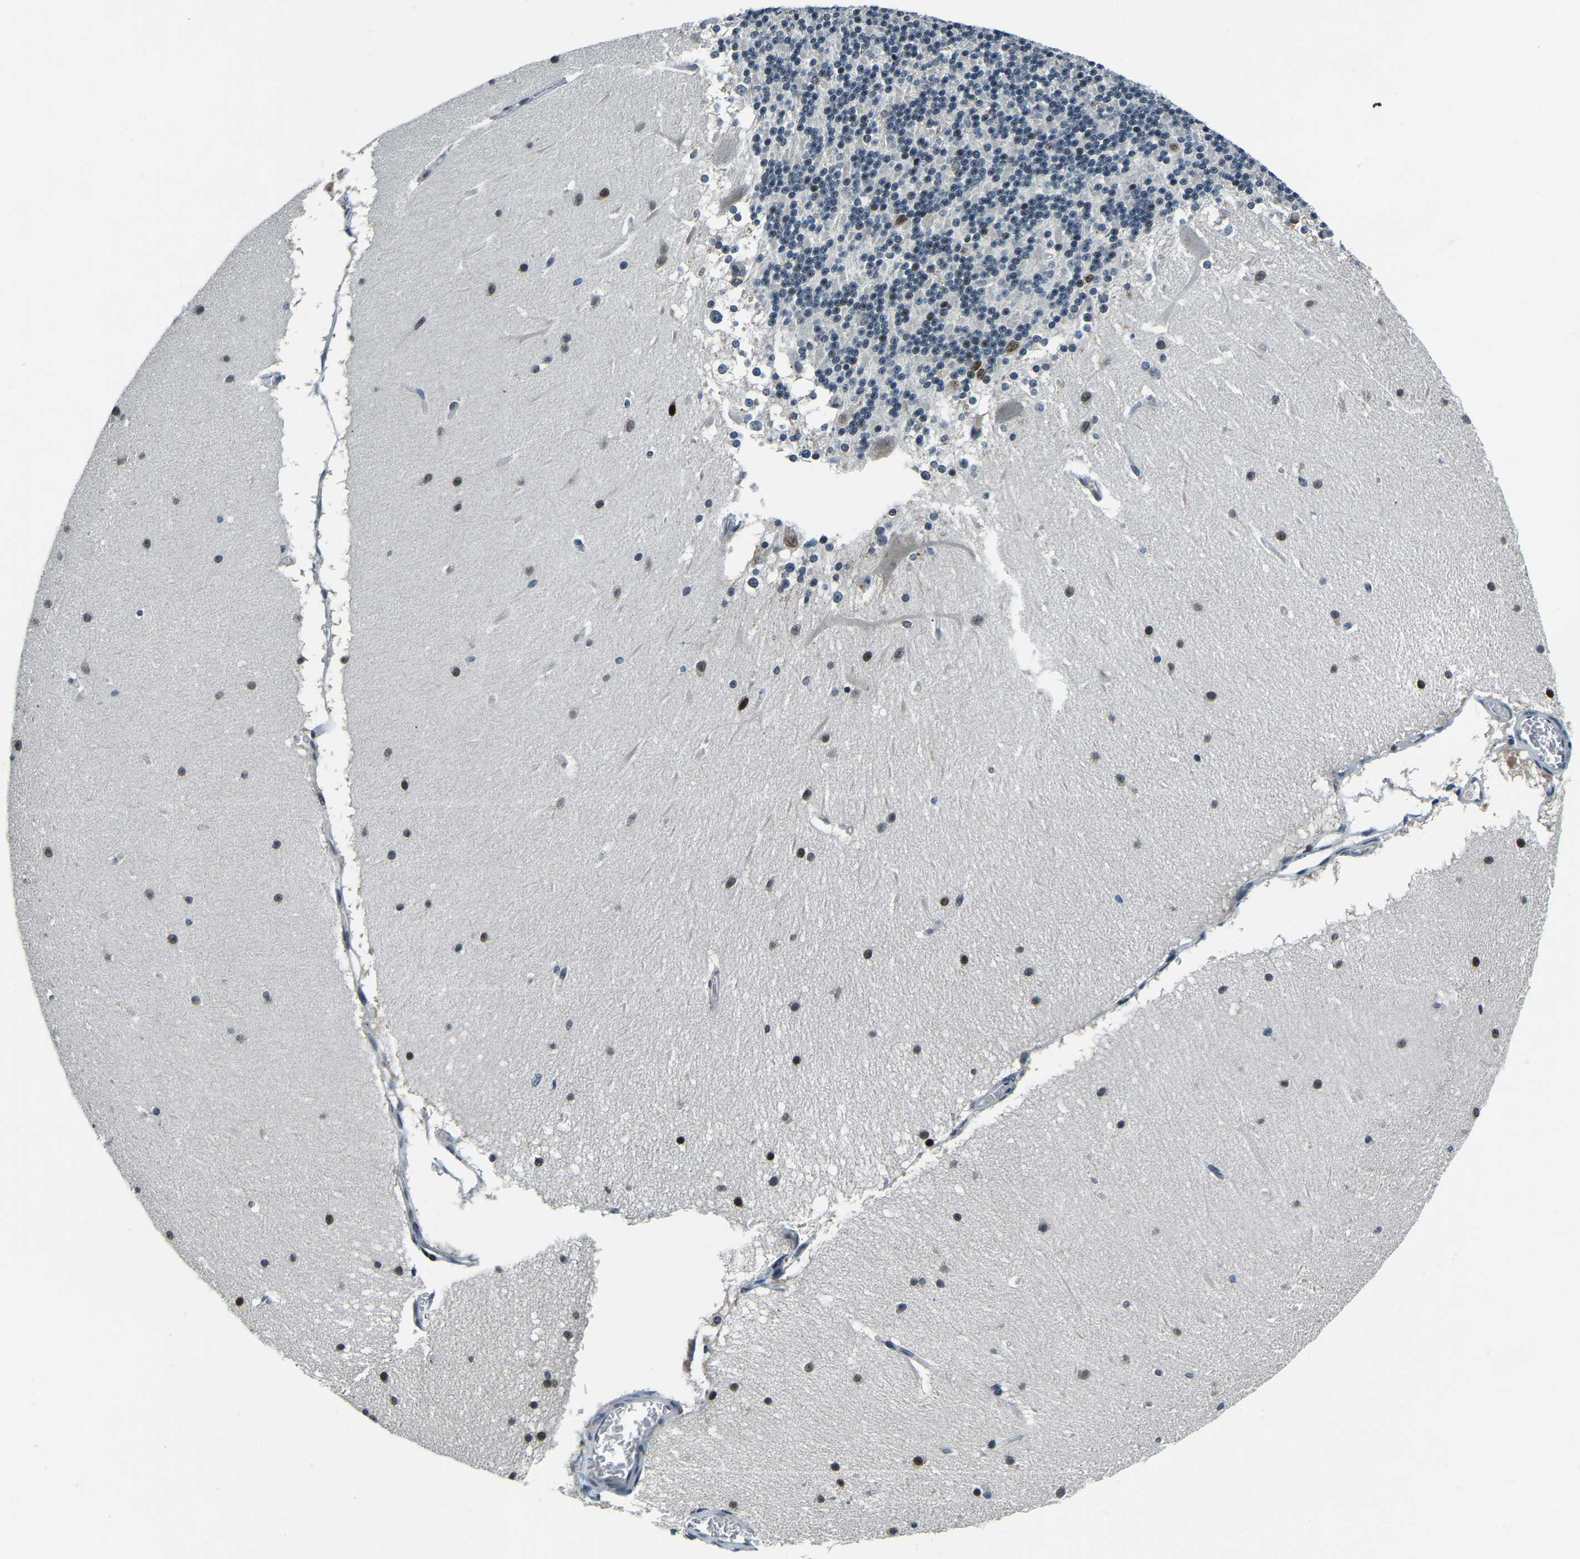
{"staining": {"intensity": "moderate", "quantity": "<25%", "location": "nuclear"}, "tissue": "cerebellum", "cell_type": "Cells in granular layer", "image_type": "normal", "snomed": [{"axis": "morphology", "description": "Normal tissue, NOS"}, {"axis": "topography", "description": "Cerebellum"}], "caption": "Immunohistochemical staining of normal cerebellum reveals moderate nuclear protein positivity in approximately <25% of cells in granular layer. Using DAB (3,3'-diaminobenzidine) (brown) and hematoxylin (blue) stains, captured at high magnification using brightfield microscopy.", "gene": "ING2", "patient": {"sex": "female", "age": 19}}